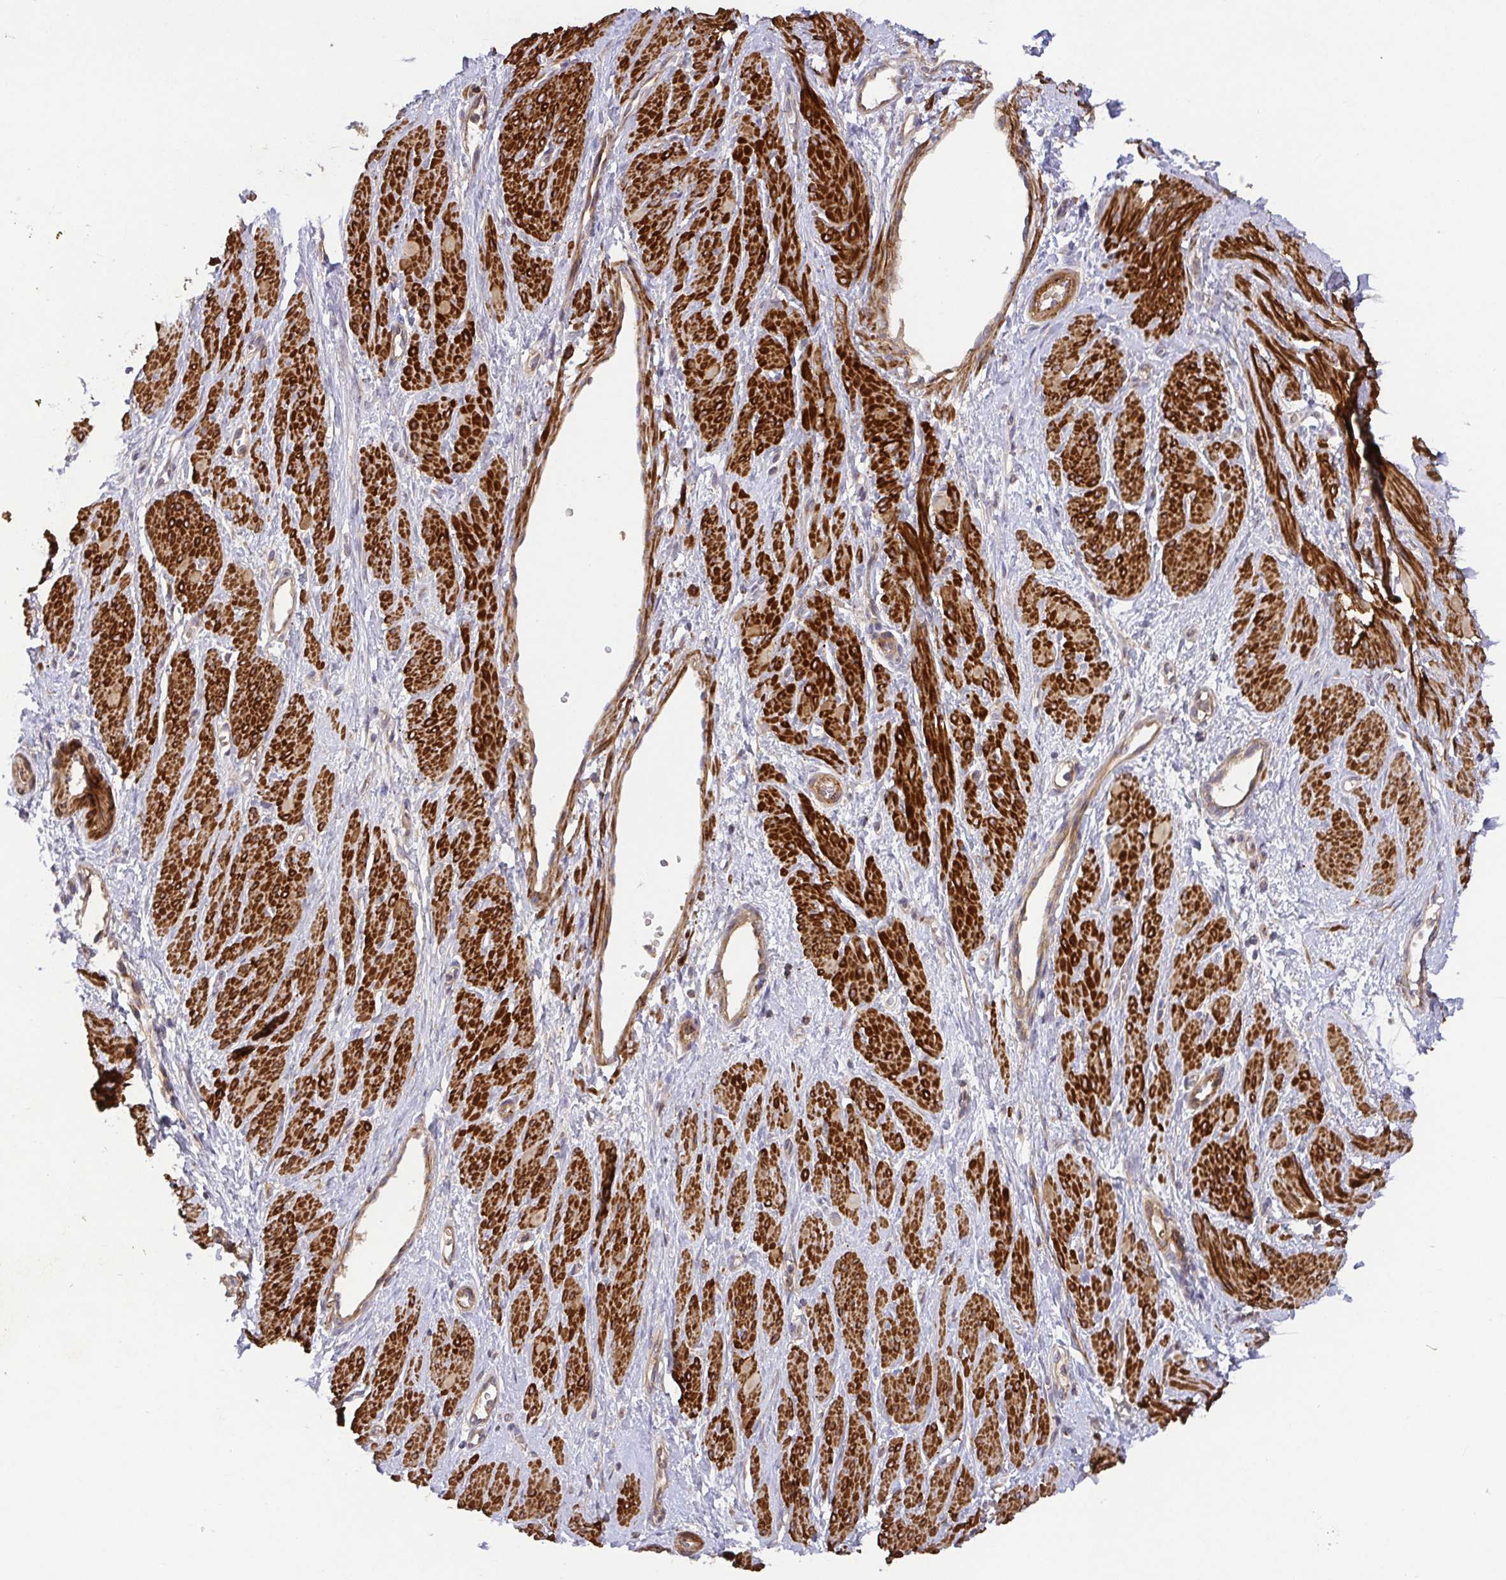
{"staining": {"intensity": "strong", "quantity": ">75%", "location": "cytoplasmic/membranous"}, "tissue": "smooth muscle", "cell_type": "Smooth muscle cells", "image_type": "normal", "snomed": [{"axis": "morphology", "description": "Normal tissue, NOS"}, {"axis": "topography", "description": "Smooth muscle"}, {"axis": "topography", "description": "Uterus"}], "caption": "Smooth muscle stained with DAB (3,3'-diaminobenzidine) immunohistochemistry exhibits high levels of strong cytoplasmic/membranous positivity in approximately >75% of smooth muscle cells.", "gene": "TM9SF4", "patient": {"sex": "female", "age": 39}}